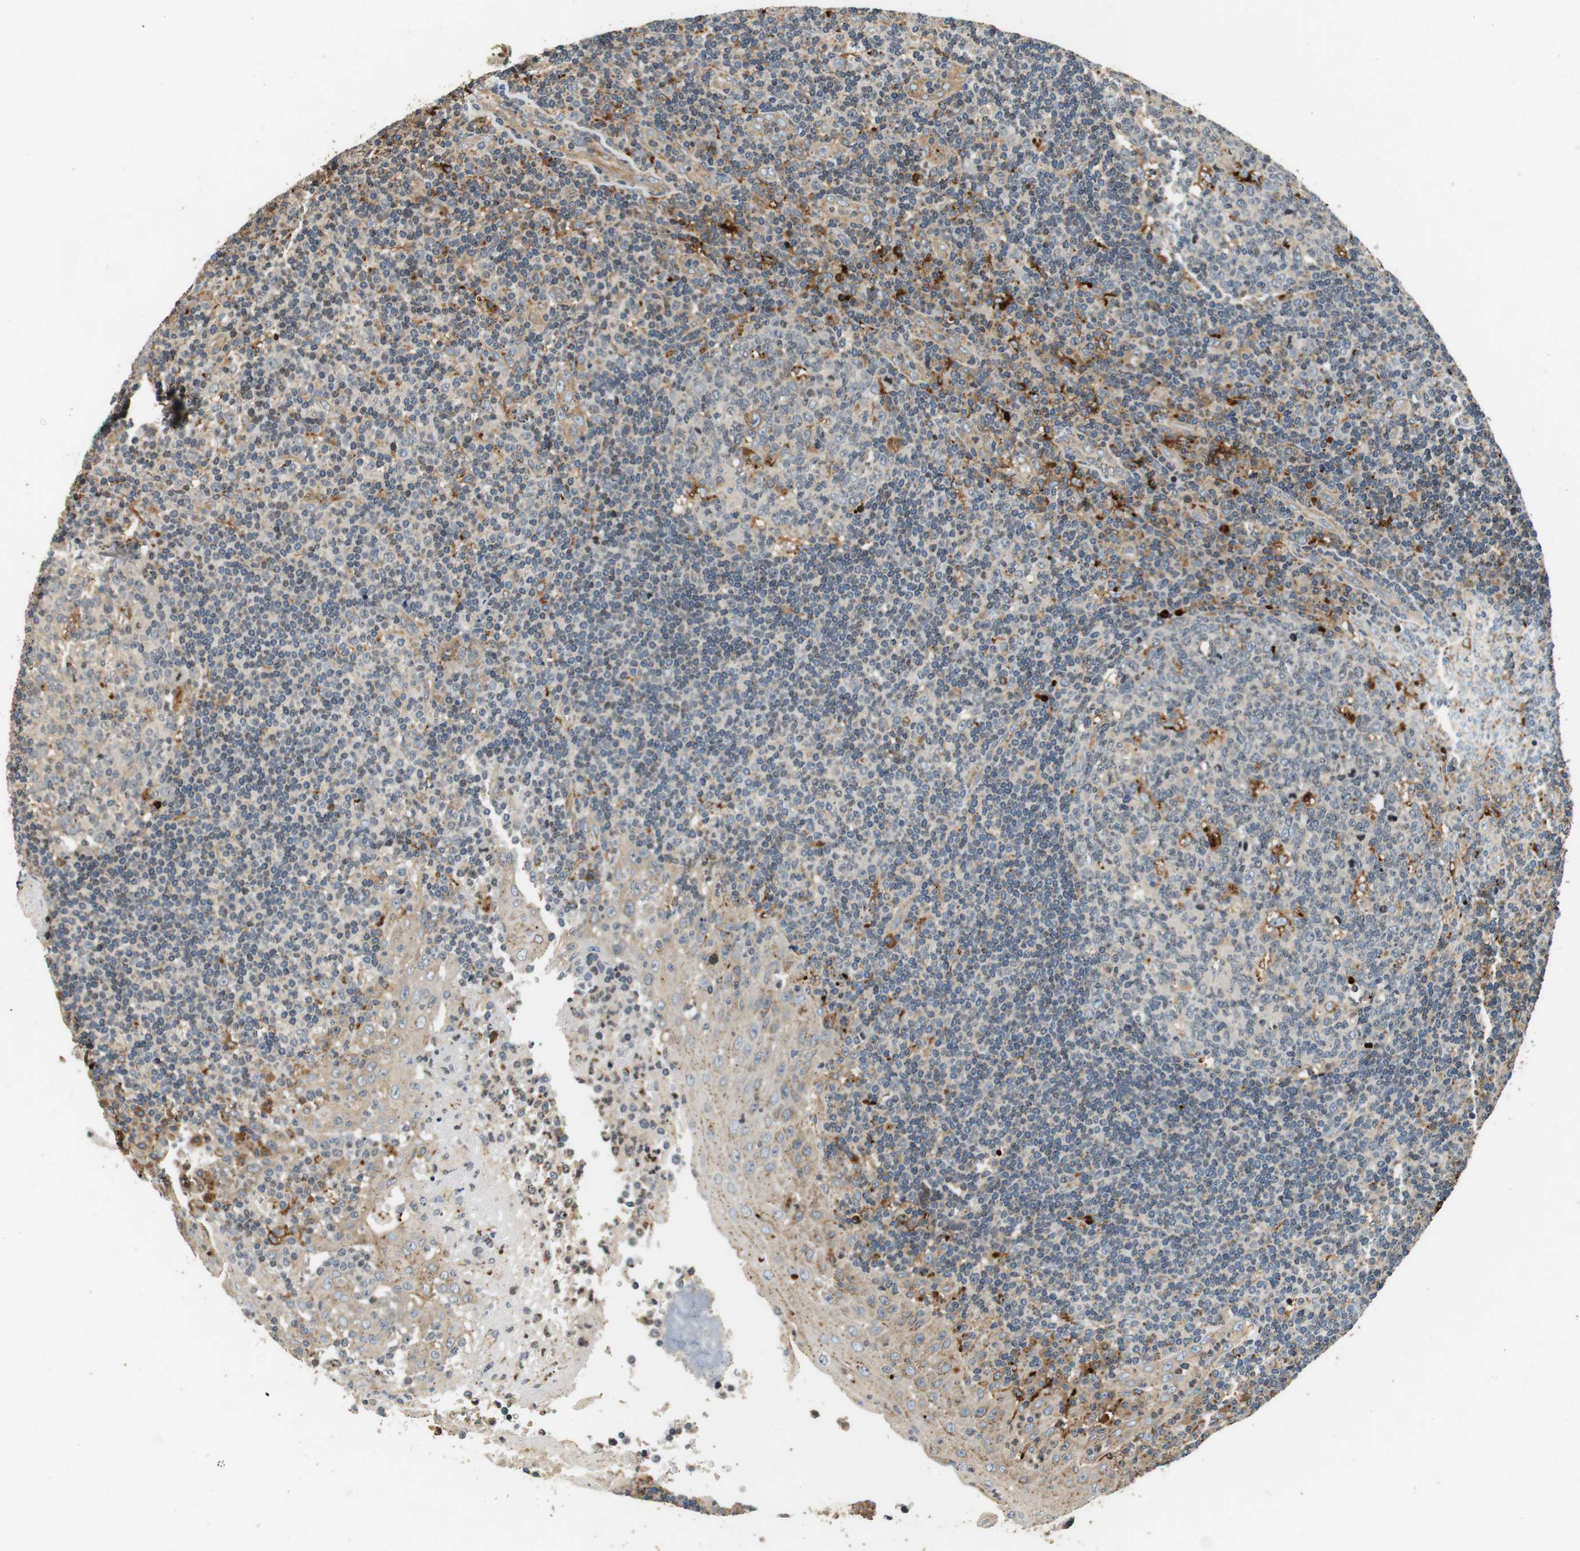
{"staining": {"intensity": "strong", "quantity": "<25%", "location": "cytoplasmic/membranous"}, "tissue": "tonsil", "cell_type": "Germinal center cells", "image_type": "normal", "snomed": [{"axis": "morphology", "description": "Normal tissue, NOS"}, {"axis": "topography", "description": "Tonsil"}], "caption": "An image of tonsil stained for a protein displays strong cytoplasmic/membranous brown staining in germinal center cells. (DAB (3,3'-diaminobenzidine) IHC, brown staining for protein, blue staining for nuclei).", "gene": "TXNRD1", "patient": {"sex": "female", "age": 40}}